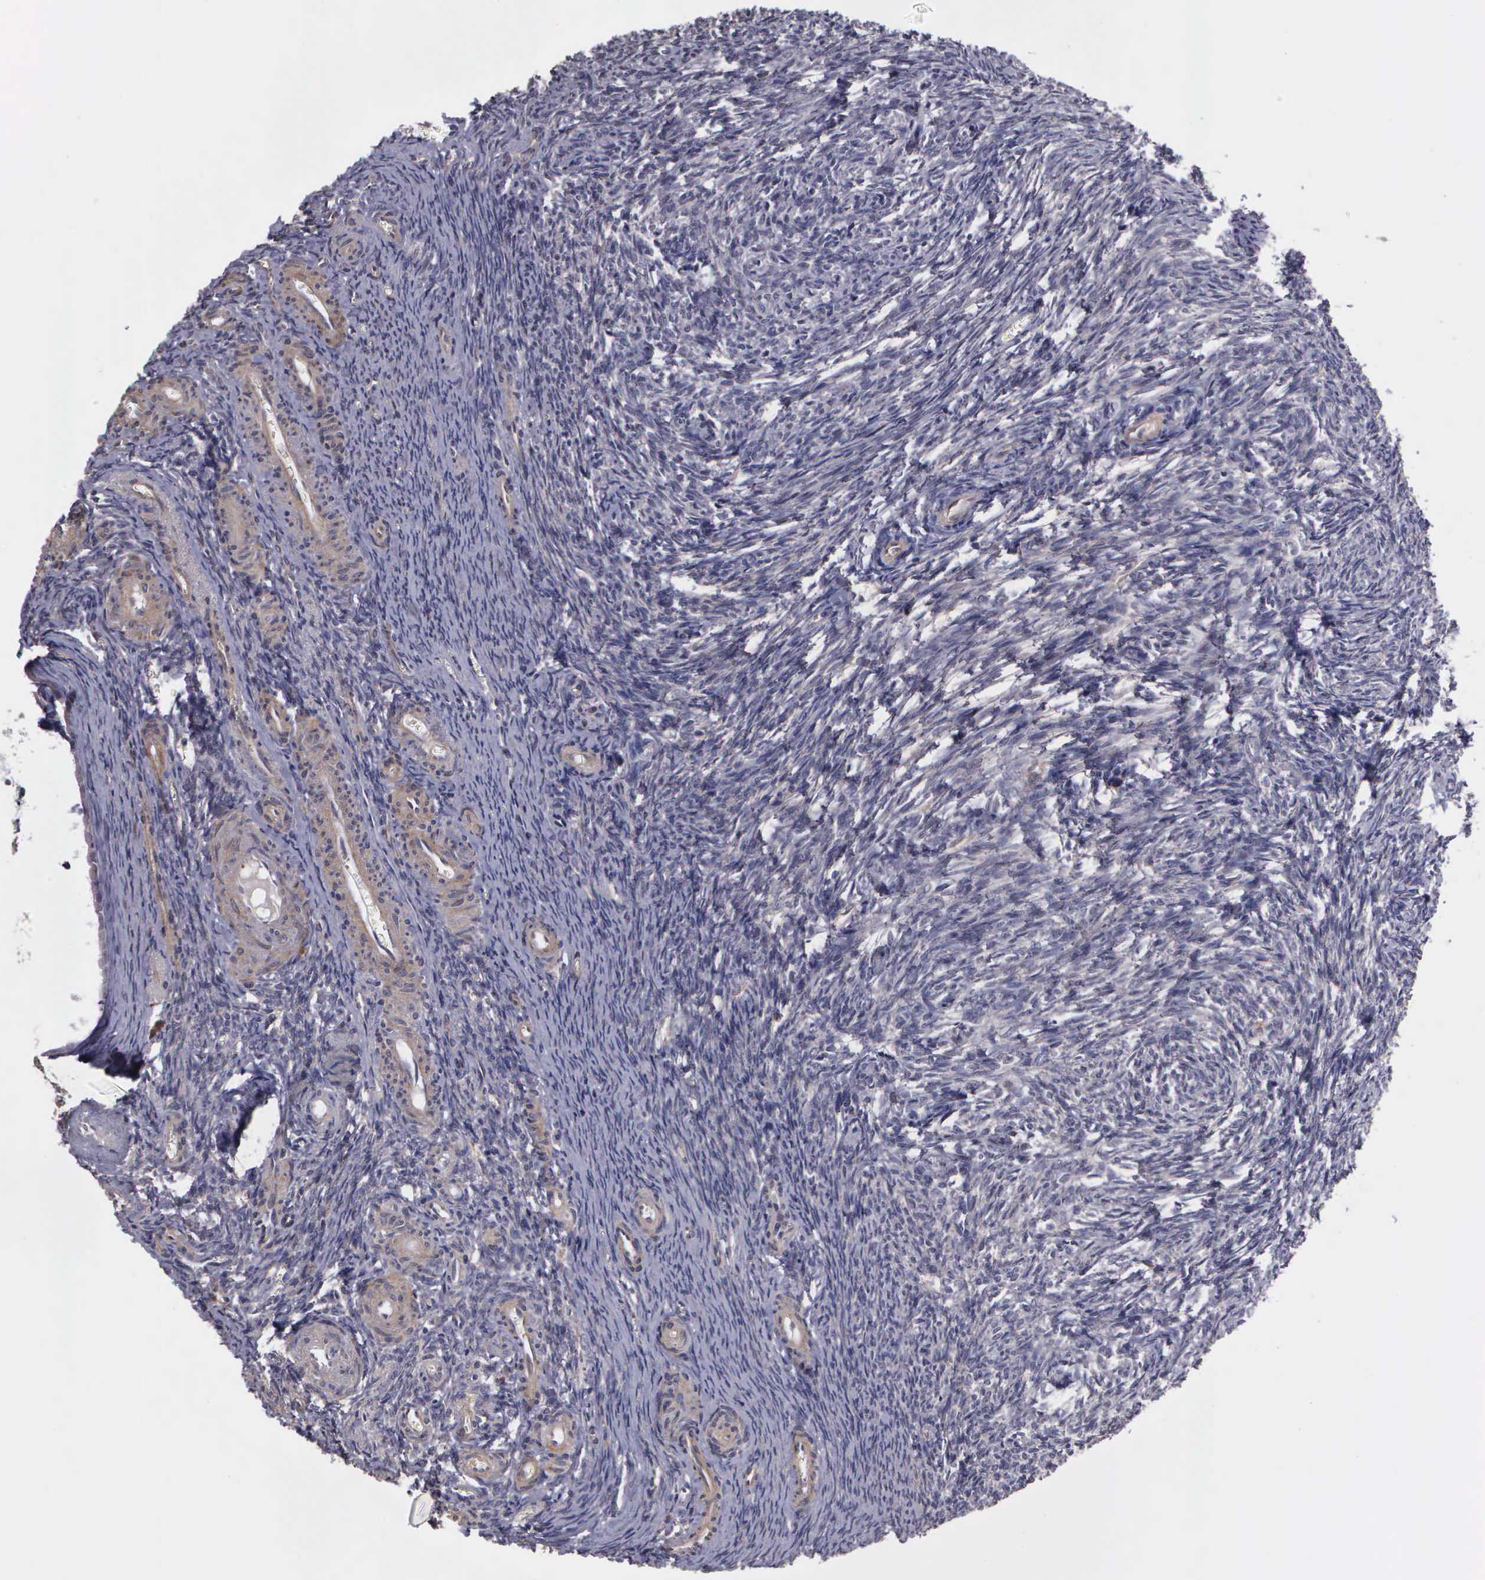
{"staining": {"intensity": "weak", "quantity": "25%-75%", "location": "cytoplasmic/membranous"}, "tissue": "ovary", "cell_type": "Ovarian stroma cells", "image_type": "normal", "snomed": [{"axis": "morphology", "description": "Normal tissue, NOS"}, {"axis": "topography", "description": "Ovary"}], "caption": "IHC histopathology image of normal human ovary stained for a protein (brown), which exhibits low levels of weak cytoplasmic/membranous expression in about 25%-75% of ovarian stroma cells.", "gene": "RTL10", "patient": {"sex": "female", "age": 54}}